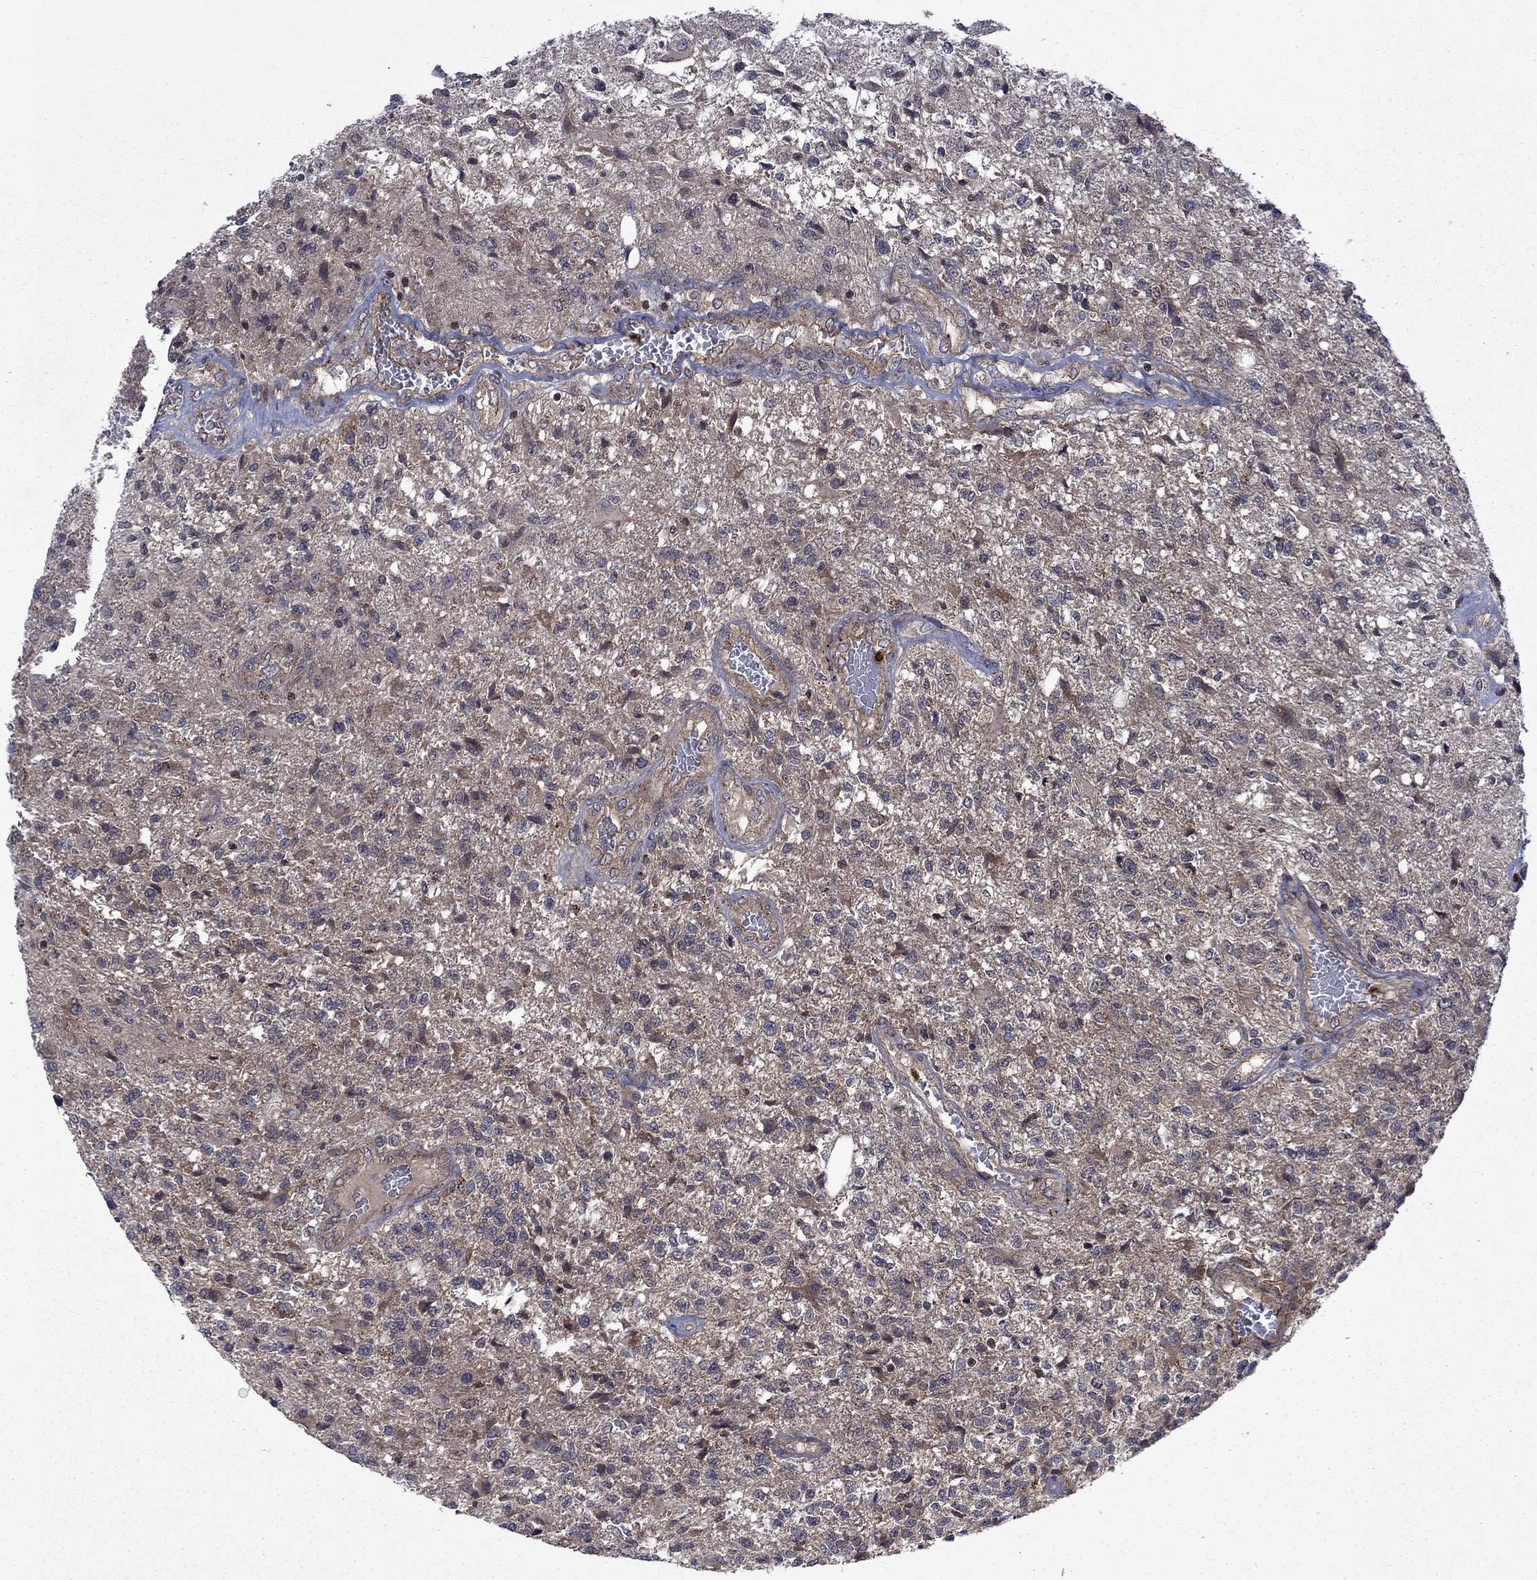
{"staining": {"intensity": "negative", "quantity": "none", "location": "none"}, "tissue": "glioma", "cell_type": "Tumor cells", "image_type": "cancer", "snomed": [{"axis": "morphology", "description": "Glioma, malignant, High grade"}, {"axis": "topography", "description": "Brain"}], "caption": "Immunohistochemical staining of malignant high-grade glioma reveals no significant staining in tumor cells.", "gene": "TMEM33", "patient": {"sex": "male", "age": 56}}